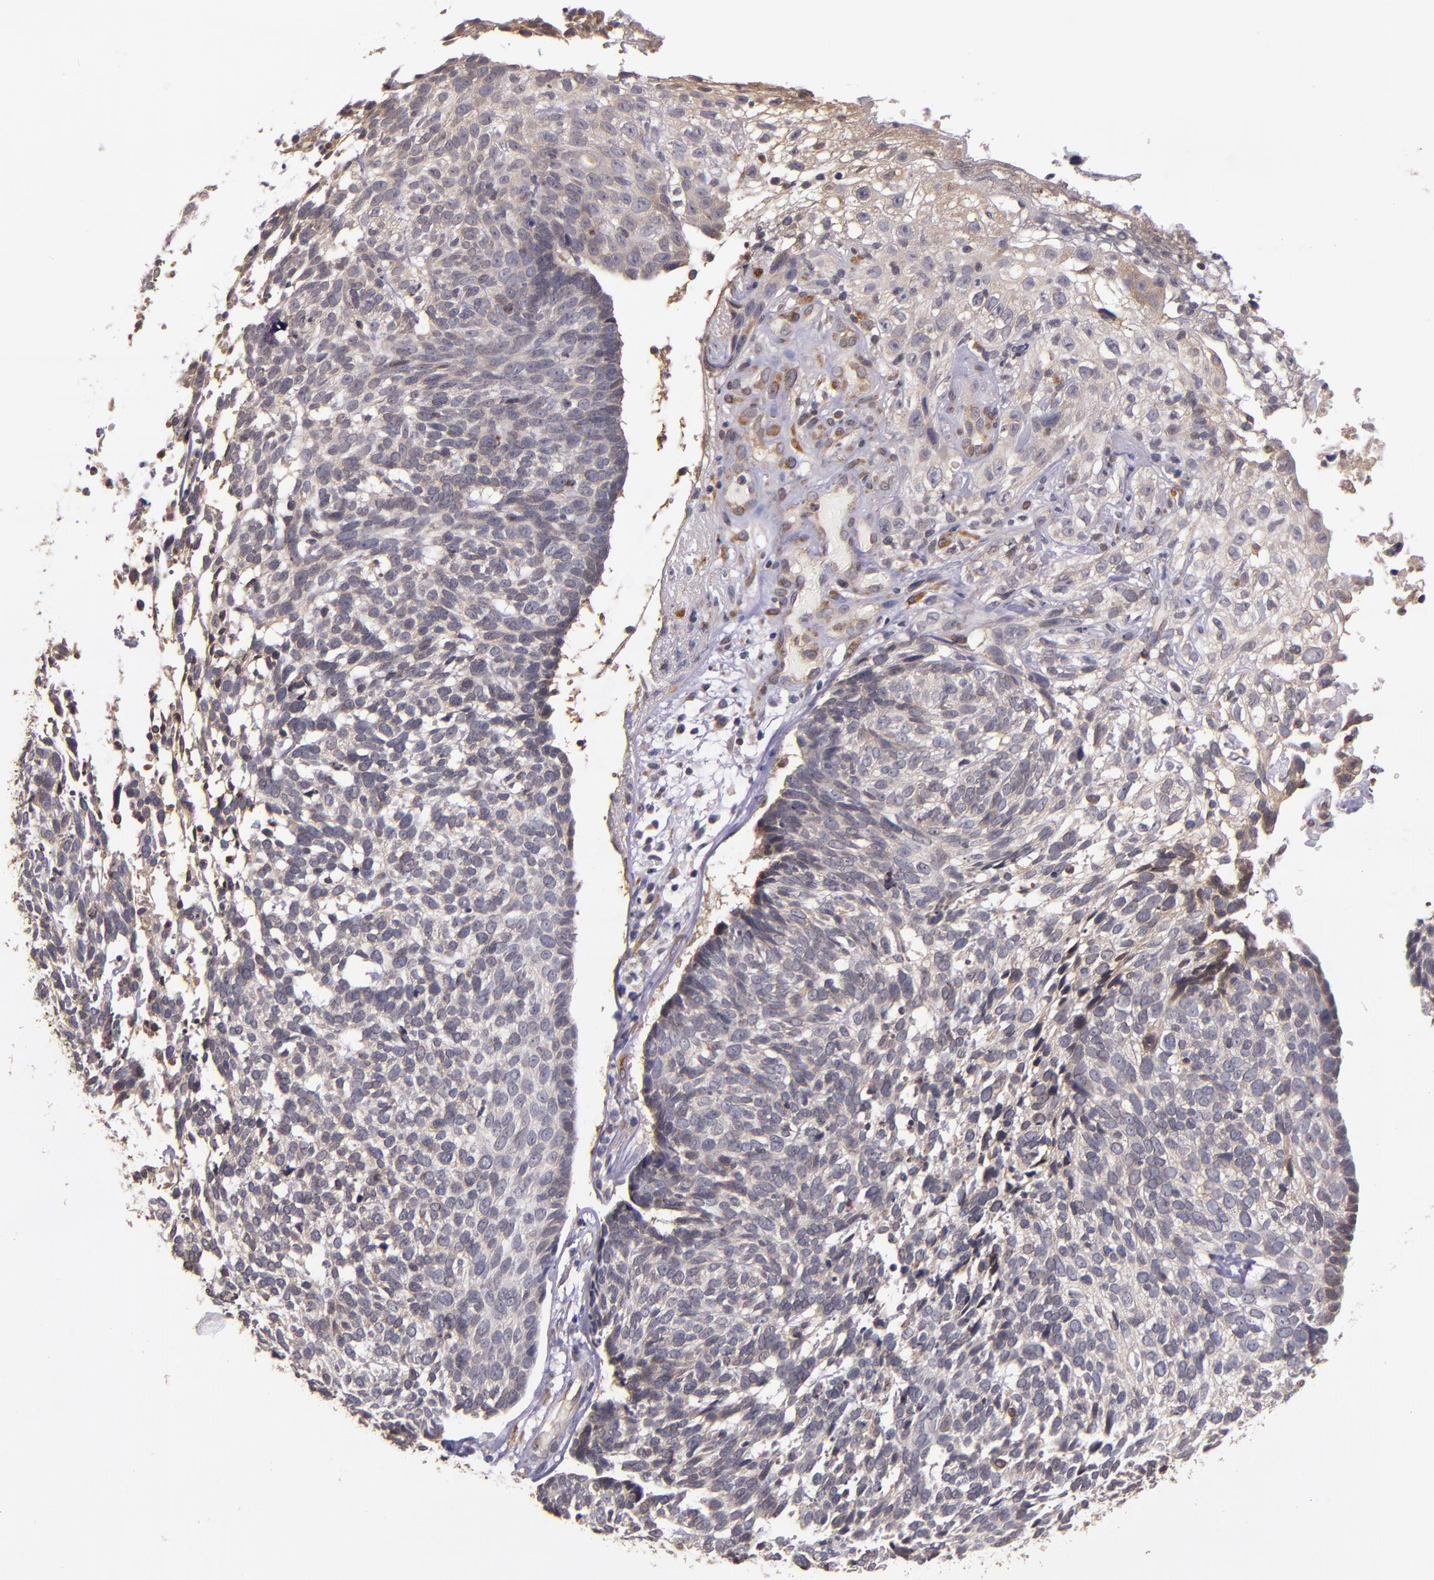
{"staining": {"intensity": "weak", "quantity": ">75%", "location": "cytoplasmic/membranous"}, "tissue": "skin cancer", "cell_type": "Tumor cells", "image_type": "cancer", "snomed": [{"axis": "morphology", "description": "Basal cell carcinoma"}, {"axis": "topography", "description": "Skin"}], "caption": "Basal cell carcinoma (skin) tissue displays weak cytoplasmic/membranous expression in about >75% of tumor cells", "gene": "PRAF2", "patient": {"sex": "male", "age": 72}}